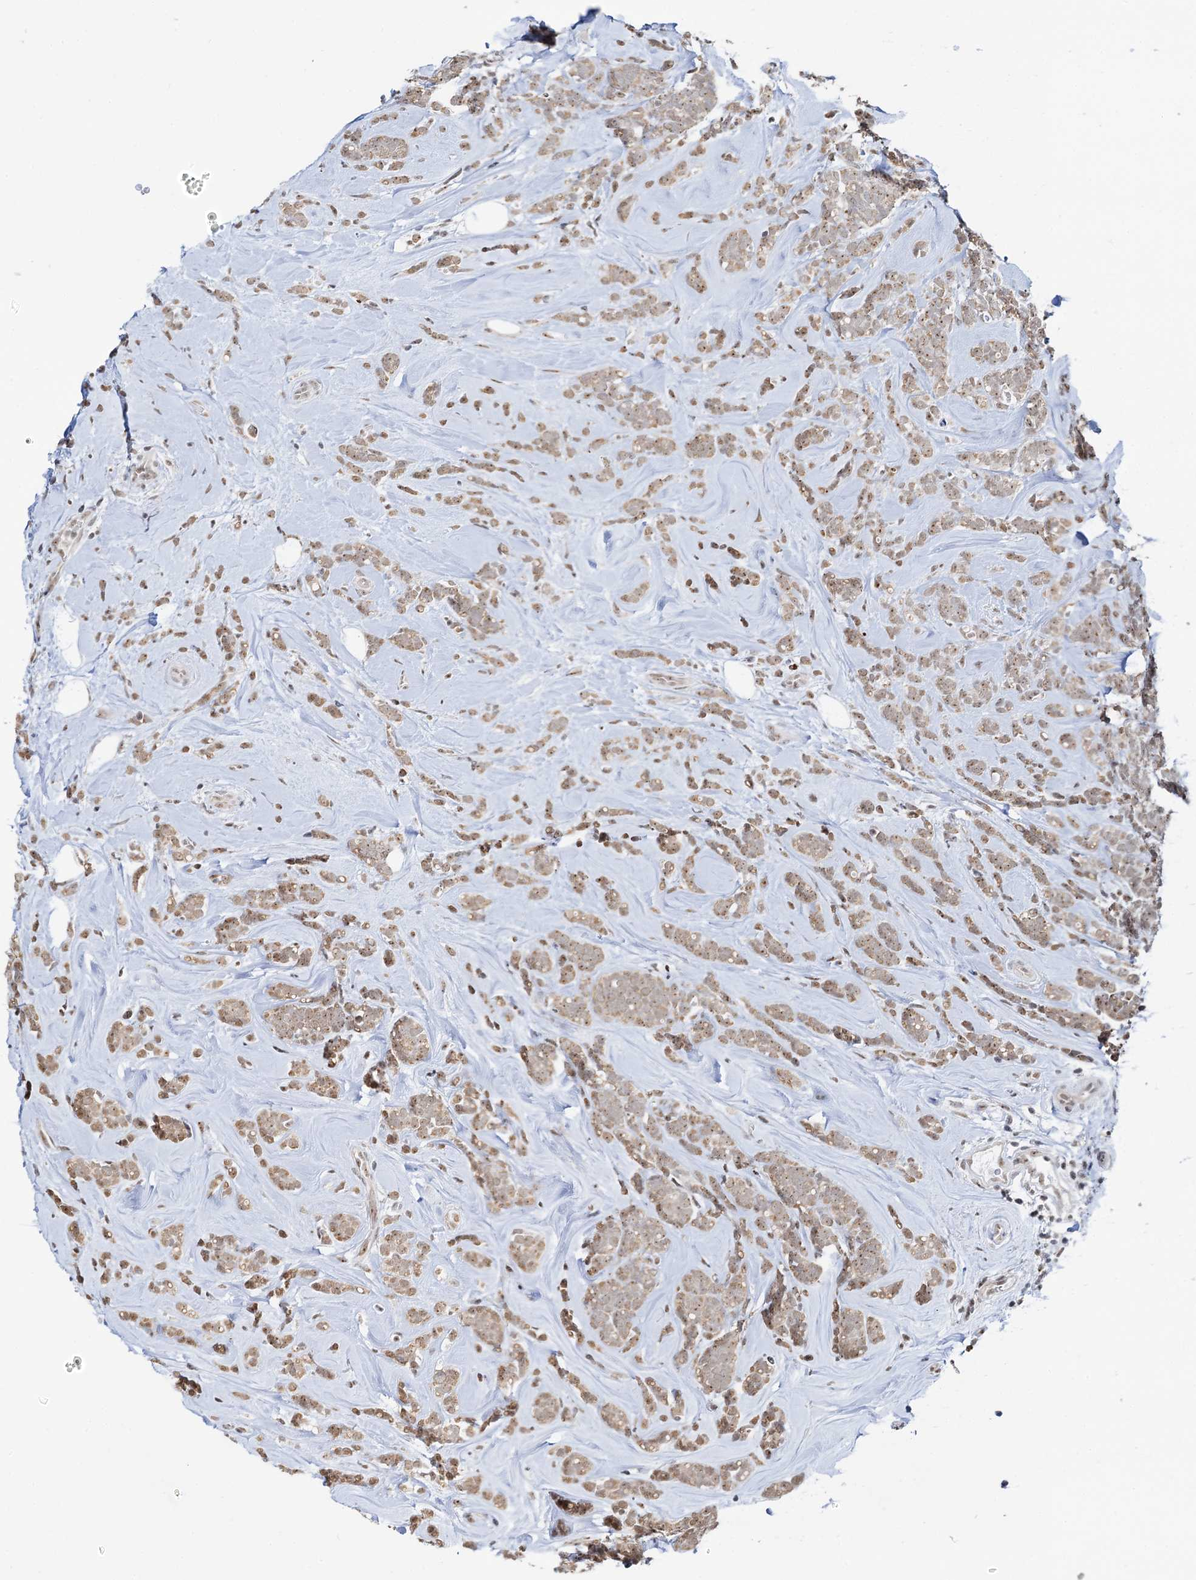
{"staining": {"intensity": "weak", "quantity": ">75%", "location": "cytoplasmic/membranous,nuclear"}, "tissue": "breast cancer", "cell_type": "Tumor cells", "image_type": "cancer", "snomed": [{"axis": "morphology", "description": "Lobular carcinoma"}, {"axis": "topography", "description": "Breast"}], "caption": "Breast lobular carcinoma stained for a protein (brown) exhibits weak cytoplasmic/membranous and nuclear positive staining in about >75% of tumor cells.", "gene": "NAT10", "patient": {"sex": "female", "age": 58}}